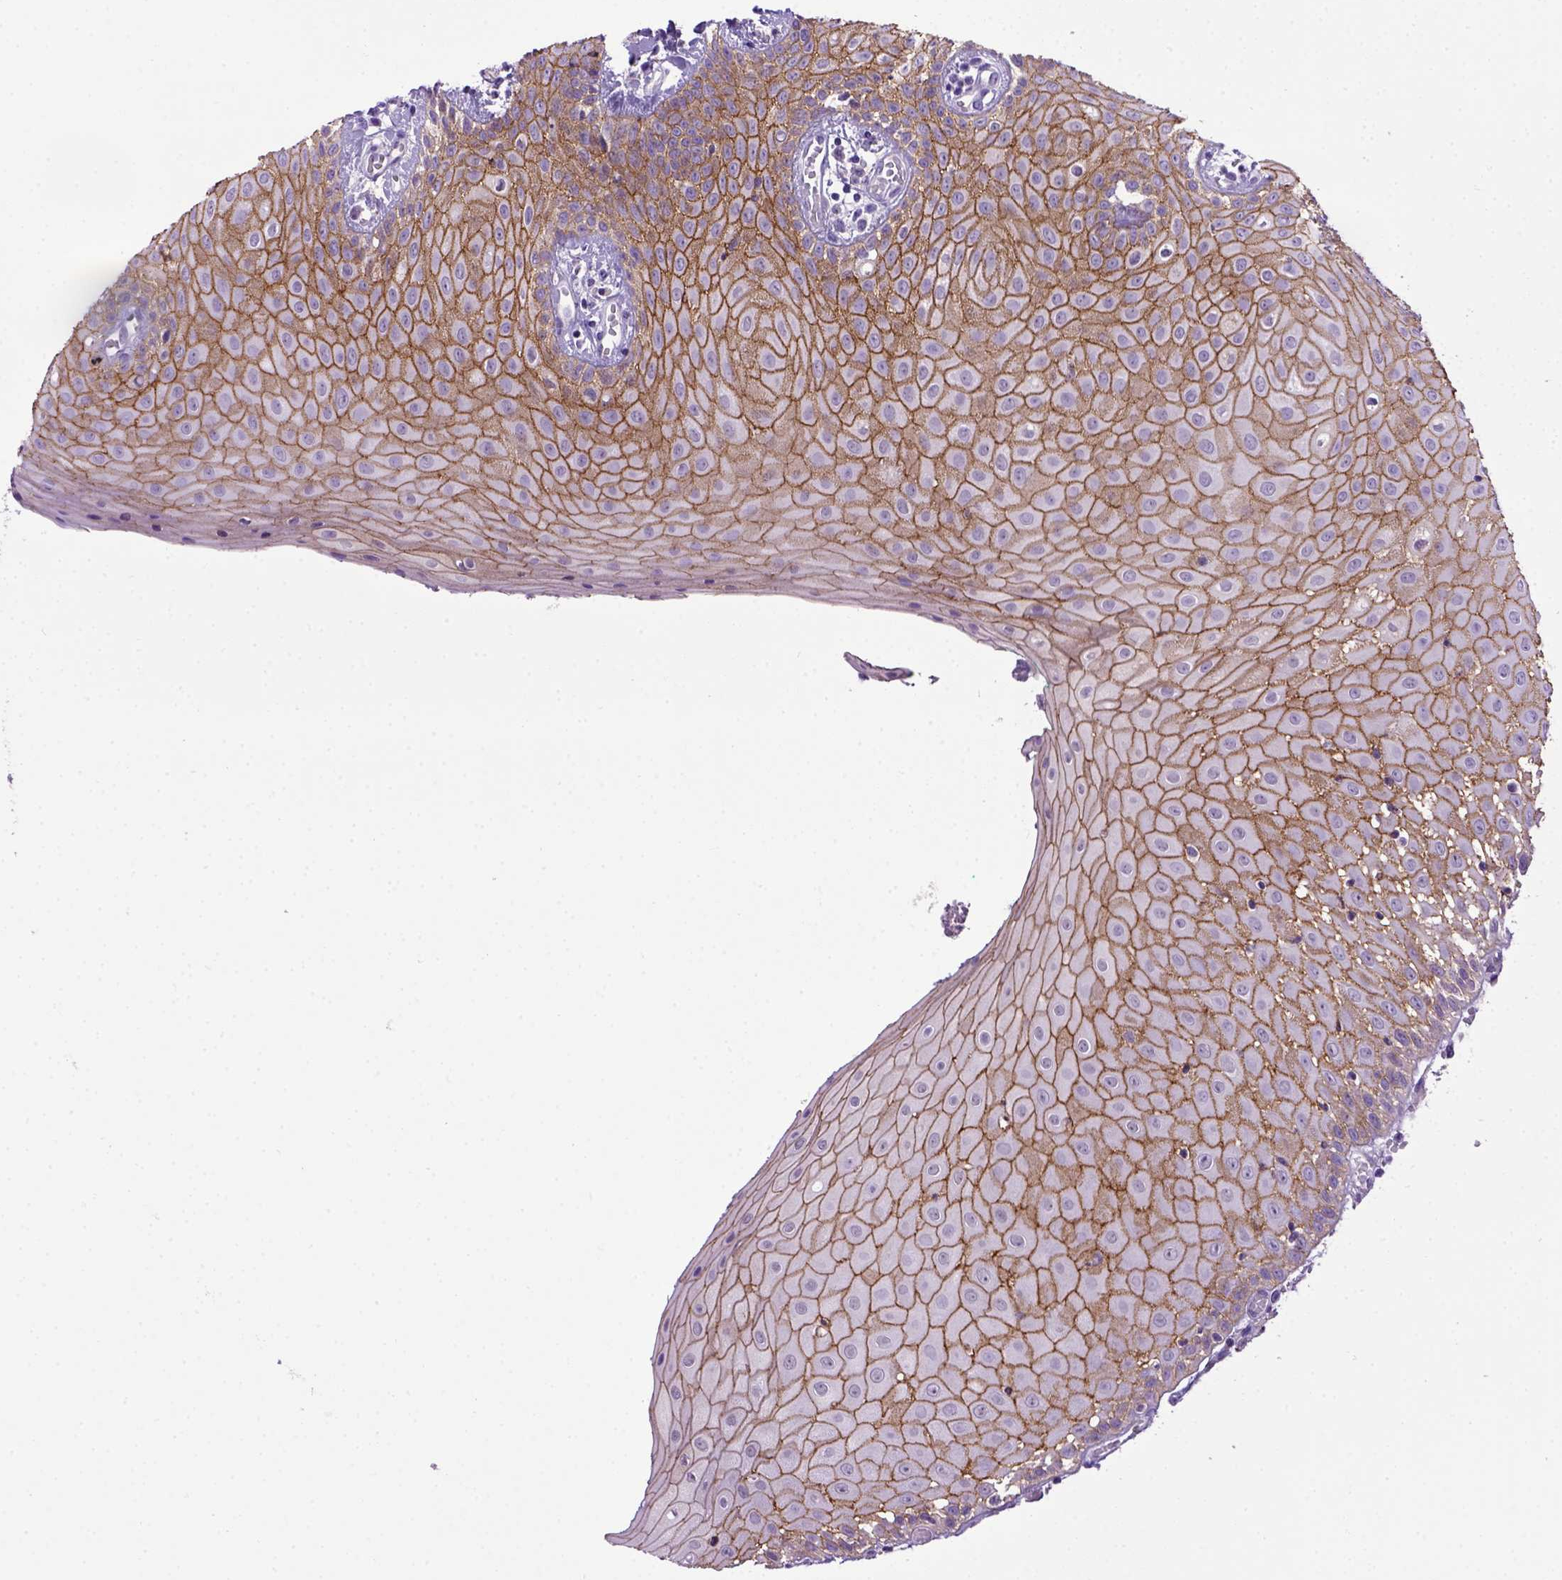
{"staining": {"intensity": "moderate", "quantity": ">75%", "location": "cytoplasmic/membranous"}, "tissue": "head and neck cancer", "cell_type": "Tumor cells", "image_type": "cancer", "snomed": [{"axis": "morphology", "description": "Normal tissue, NOS"}, {"axis": "morphology", "description": "Squamous cell carcinoma, NOS"}, {"axis": "topography", "description": "Oral tissue"}, {"axis": "topography", "description": "Salivary gland"}, {"axis": "topography", "description": "Head-Neck"}], "caption": "A medium amount of moderate cytoplasmic/membranous staining is seen in approximately >75% of tumor cells in head and neck cancer (squamous cell carcinoma) tissue.", "gene": "CDH1", "patient": {"sex": "female", "age": 62}}